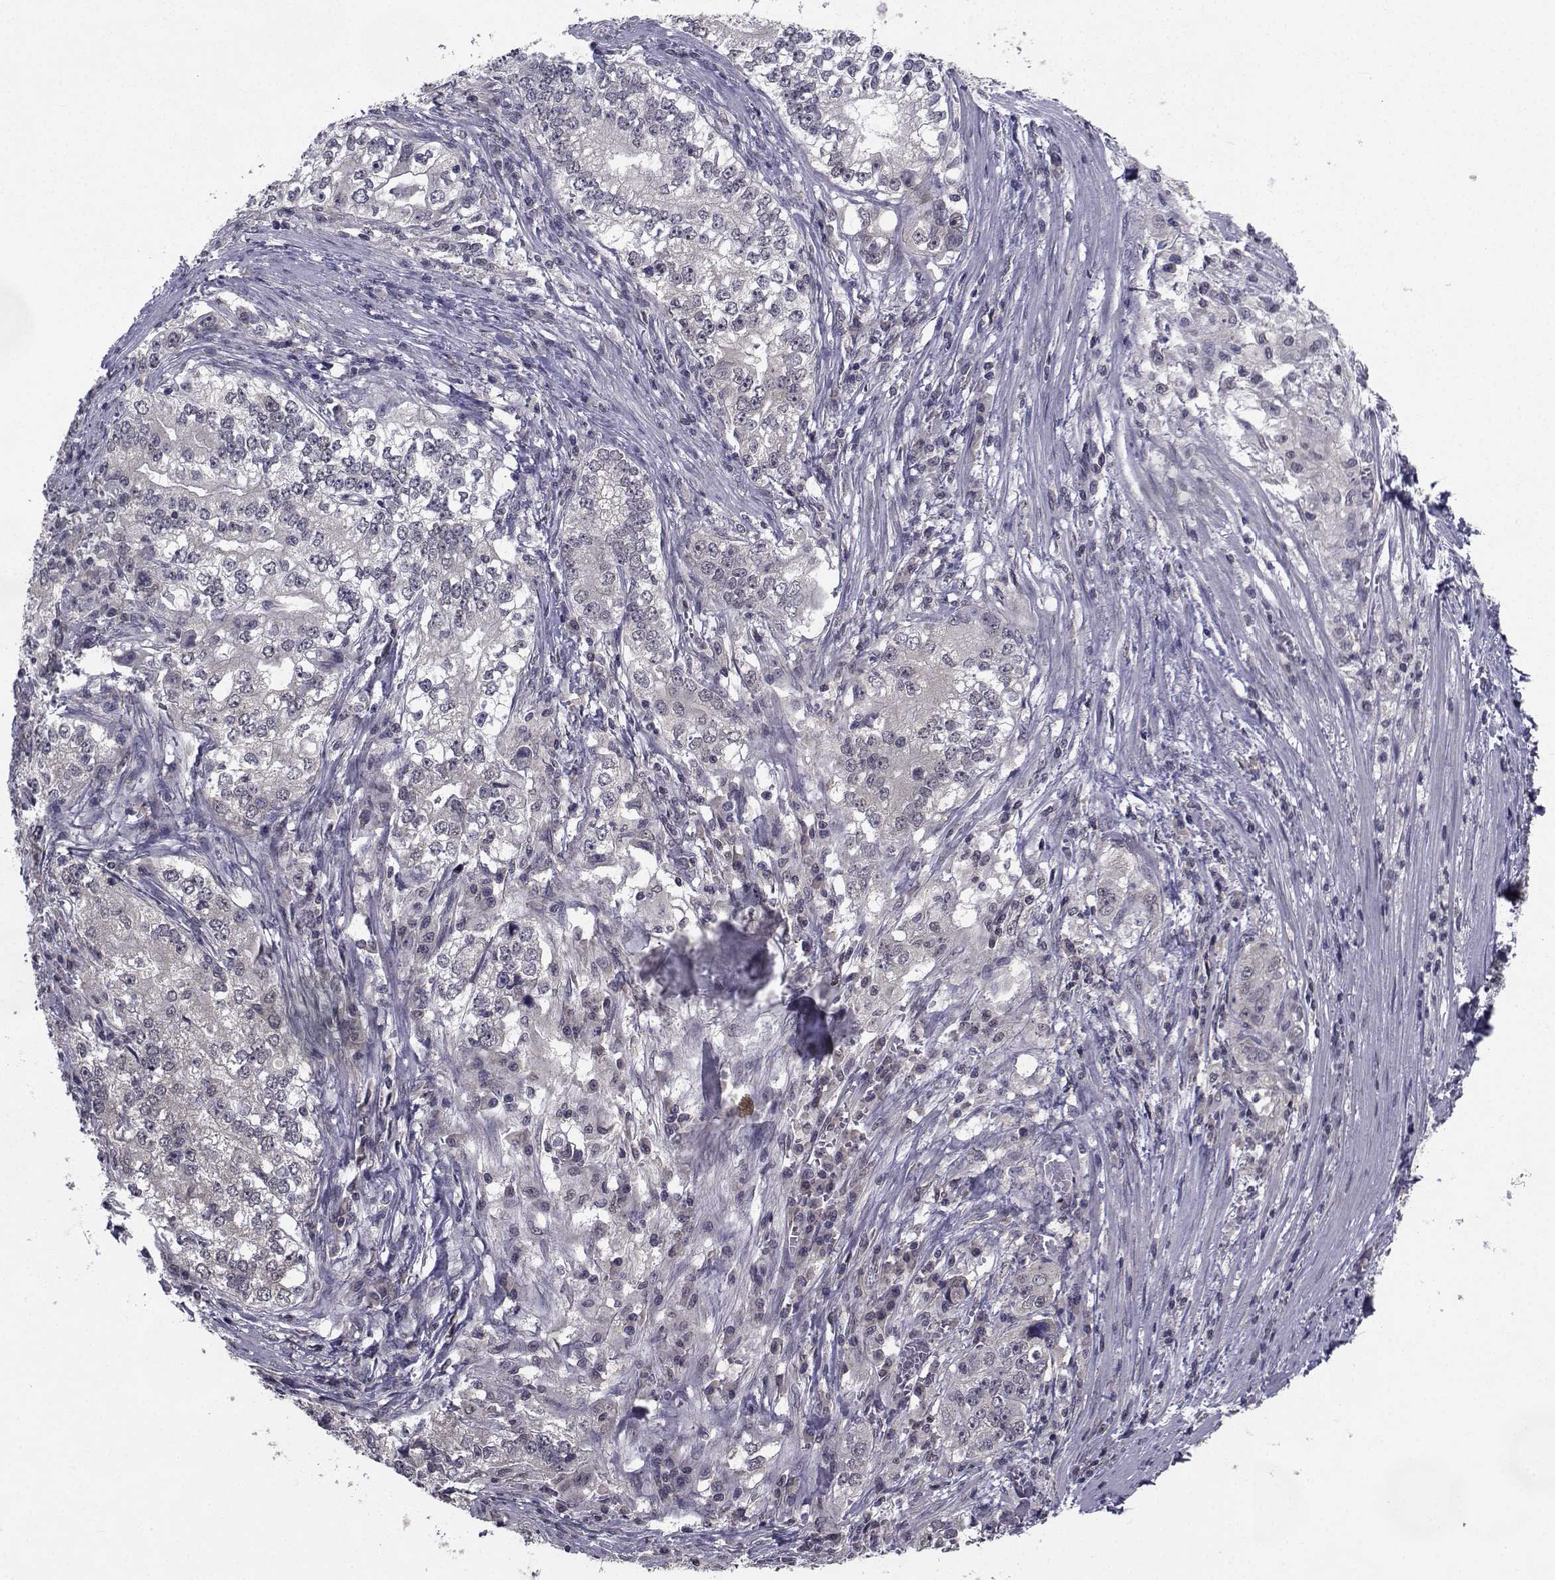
{"staining": {"intensity": "weak", "quantity": "<25%", "location": "cytoplasmic/membranous"}, "tissue": "stomach cancer", "cell_type": "Tumor cells", "image_type": "cancer", "snomed": [{"axis": "morphology", "description": "Adenocarcinoma, NOS"}, {"axis": "topography", "description": "Stomach, lower"}], "caption": "There is no significant positivity in tumor cells of stomach cancer.", "gene": "CYP2S1", "patient": {"sex": "female", "age": 72}}